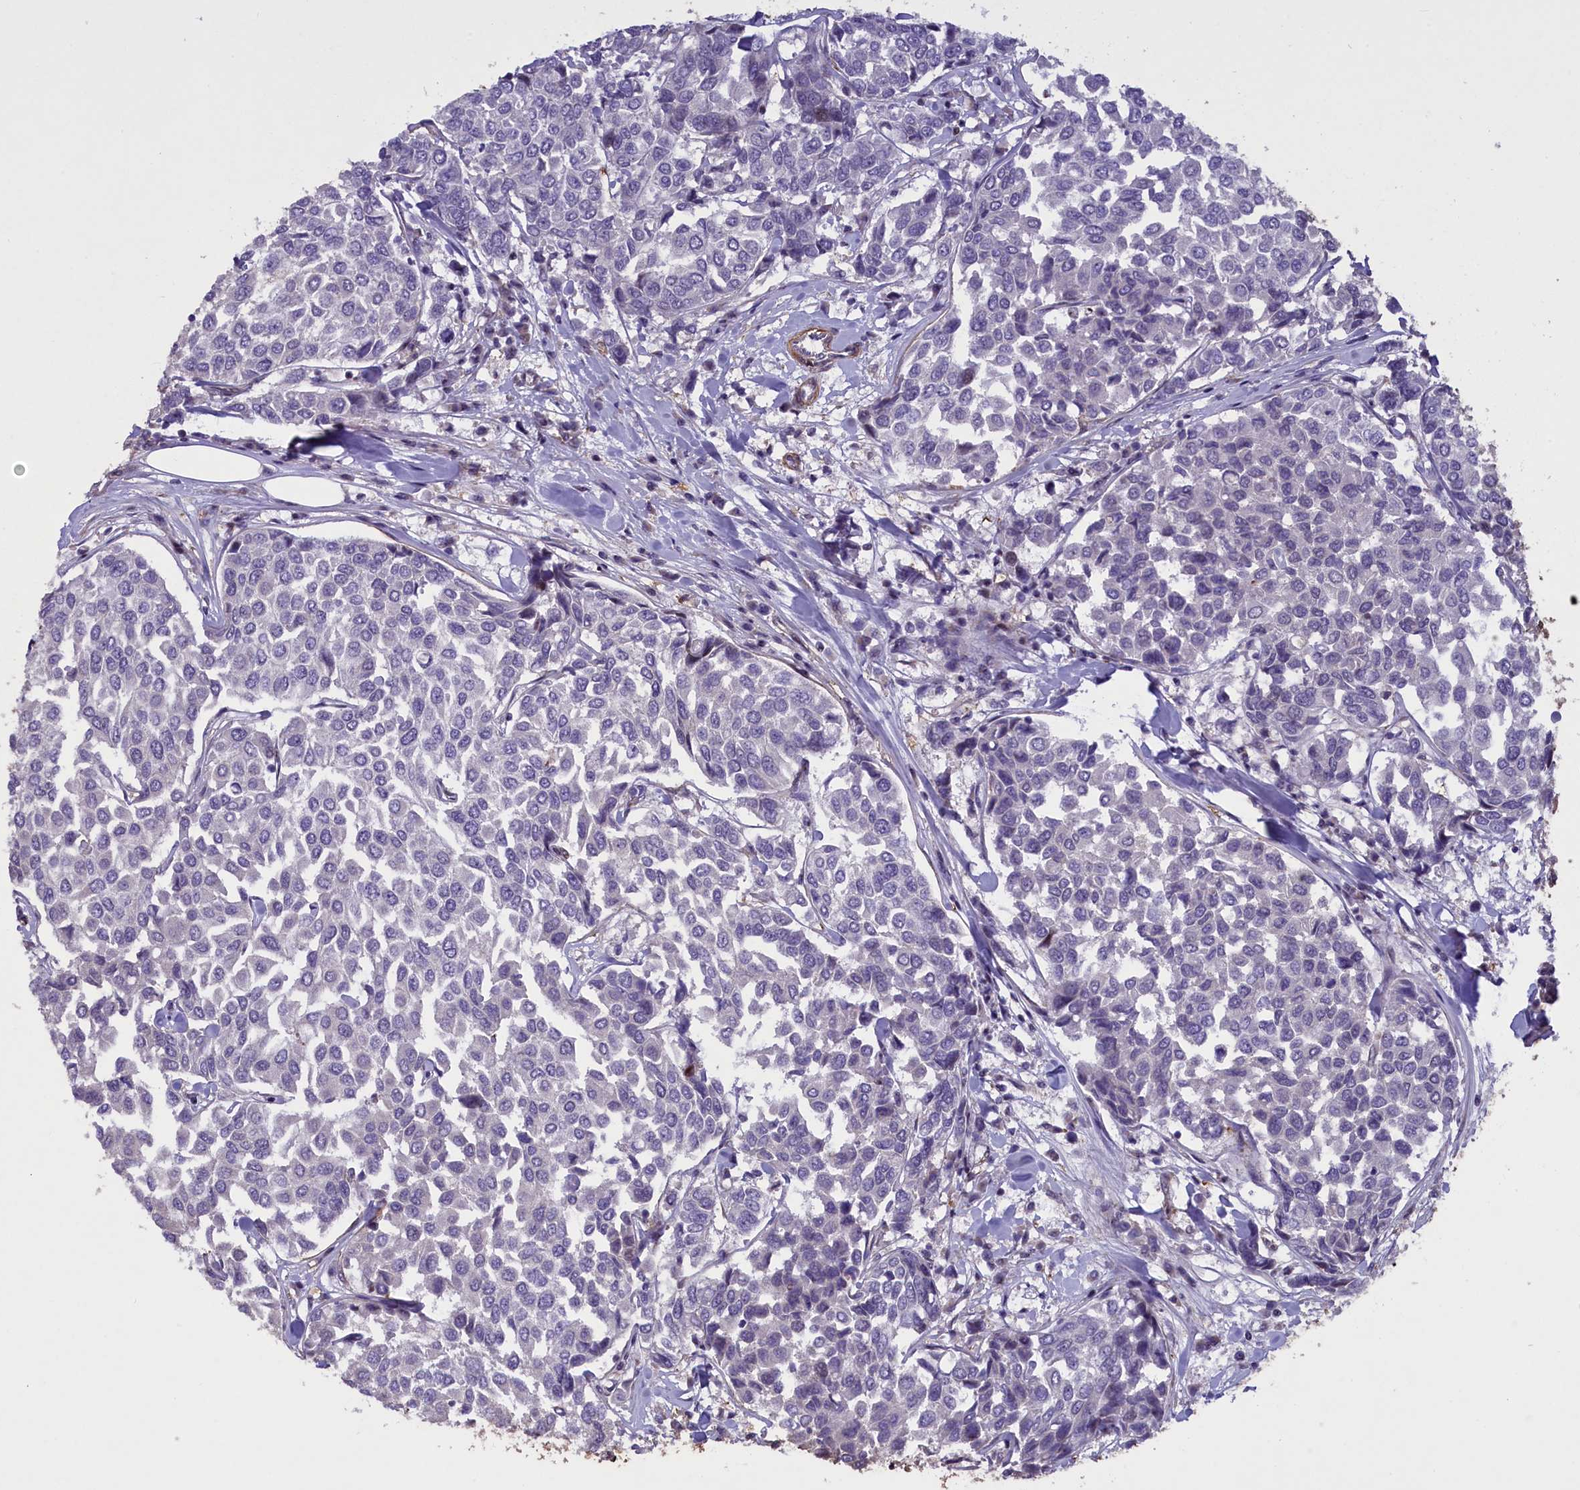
{"staining": {"intensity": "negative", "quantity": "none", "location": "none"}, "tissue": "breast cancer", "cell_type": "Tumor cells", "image_type": "cancer", "snomed": [{"axis": "morphology", "description": "Duct carcinoma"}, {"axis": "topography", "description": "Breast"}], "caption": "Immunohistochemistry photomicrograph of neoplastic tissue: human breast cancer stained with DAB (3,3'-diaminobenzidine) exhibits no significant protein expression in tumor cells.", "gene": "MAN2C1", "patient": {"sex": "female", "age": 55}}